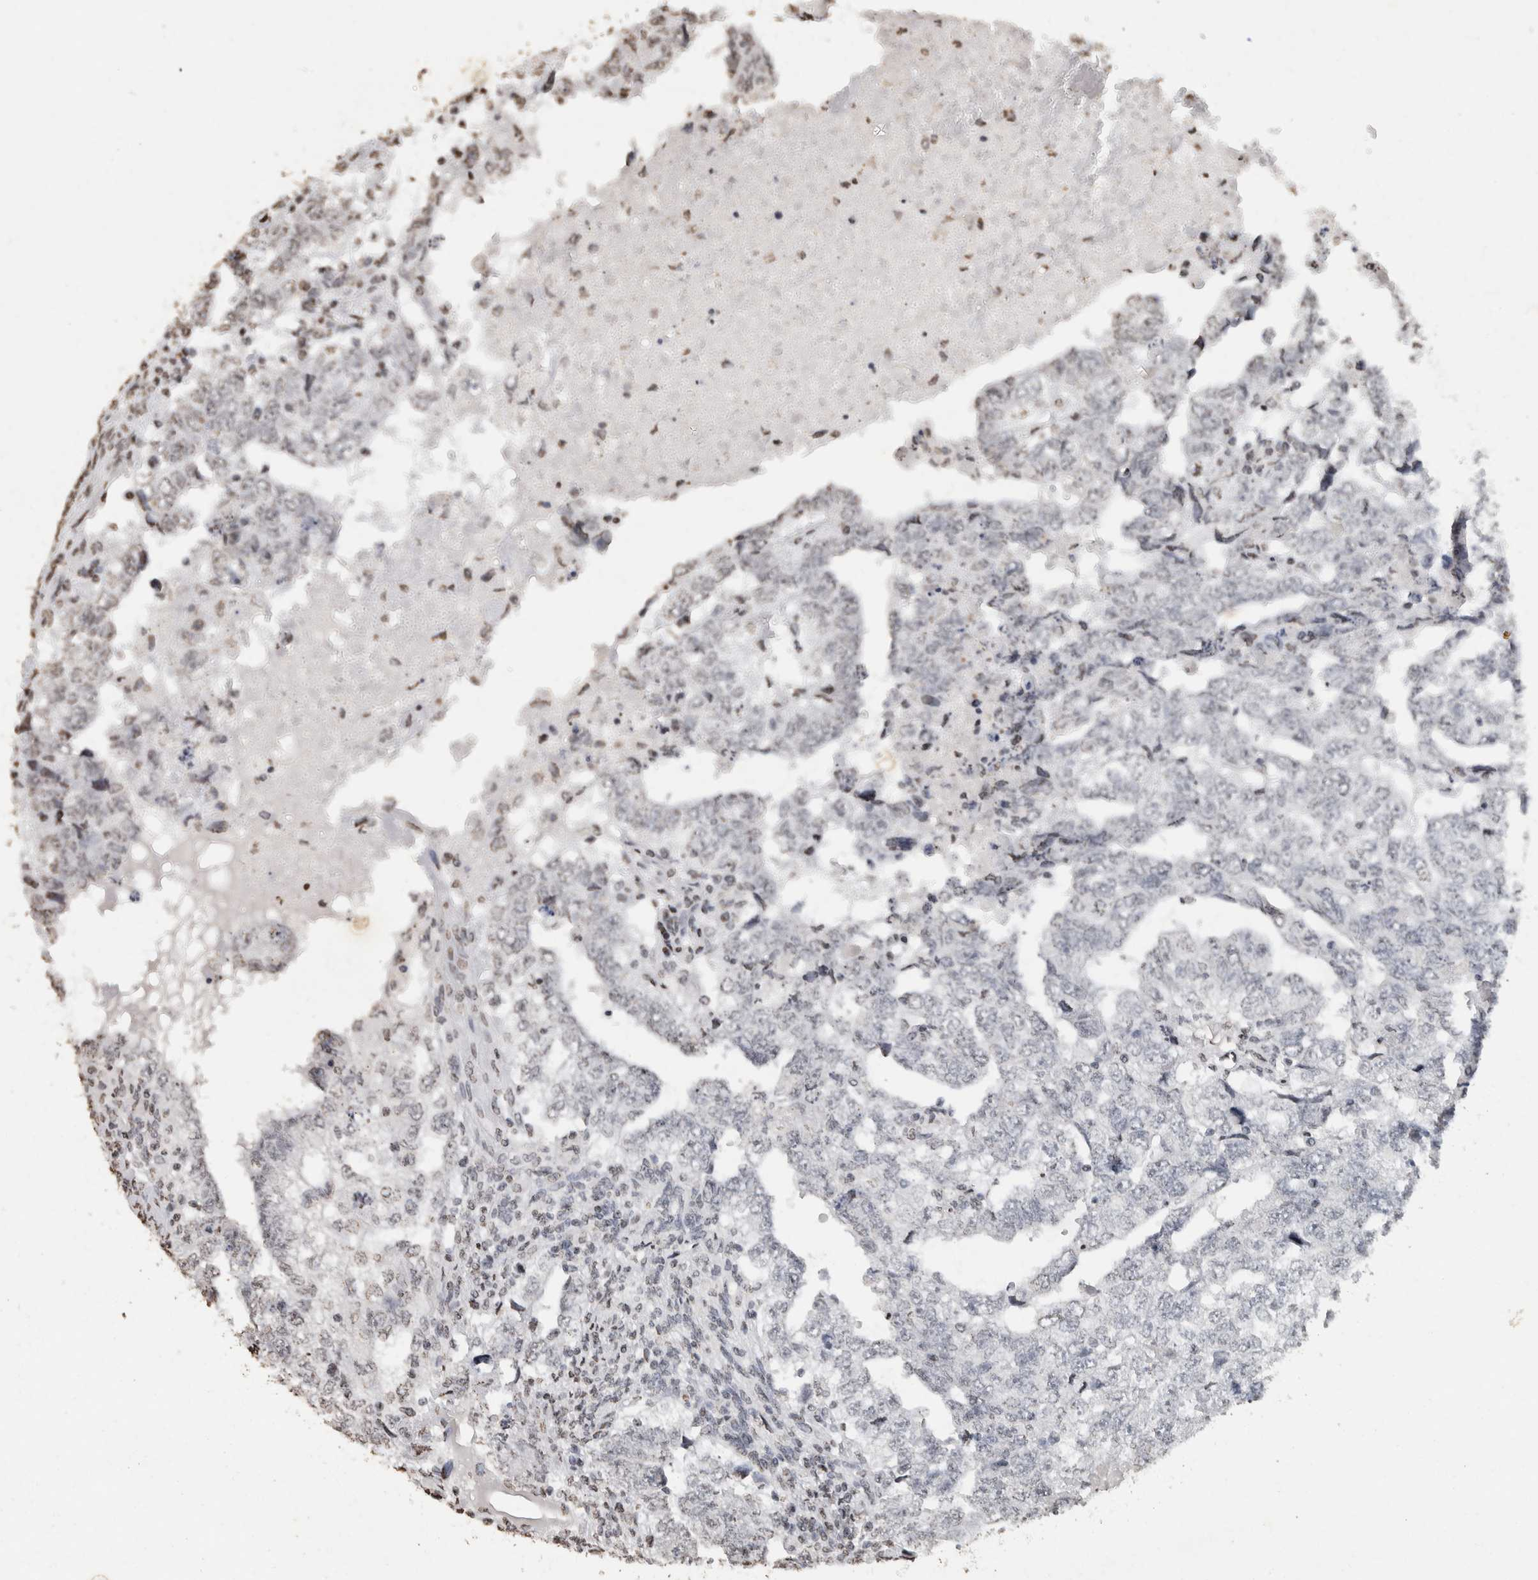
{"staining": {"intensity": "negative", "quantity": "none", "location": "none"}, "tissue": "testis cancer", "cell_type": "Tumor cells", "image_type": "cancer", "snomed": [{"axis": "morphology", "description": "Carcinoma, Embryonal, NOS"}, {"axis": "topography", "description": "Testis"}], "caption": "There is no significant expression in tumor cells of embryonal carcinoma (testis).", "gene": "CNTN1", "patient": {"sex": "male", "age": 36}}